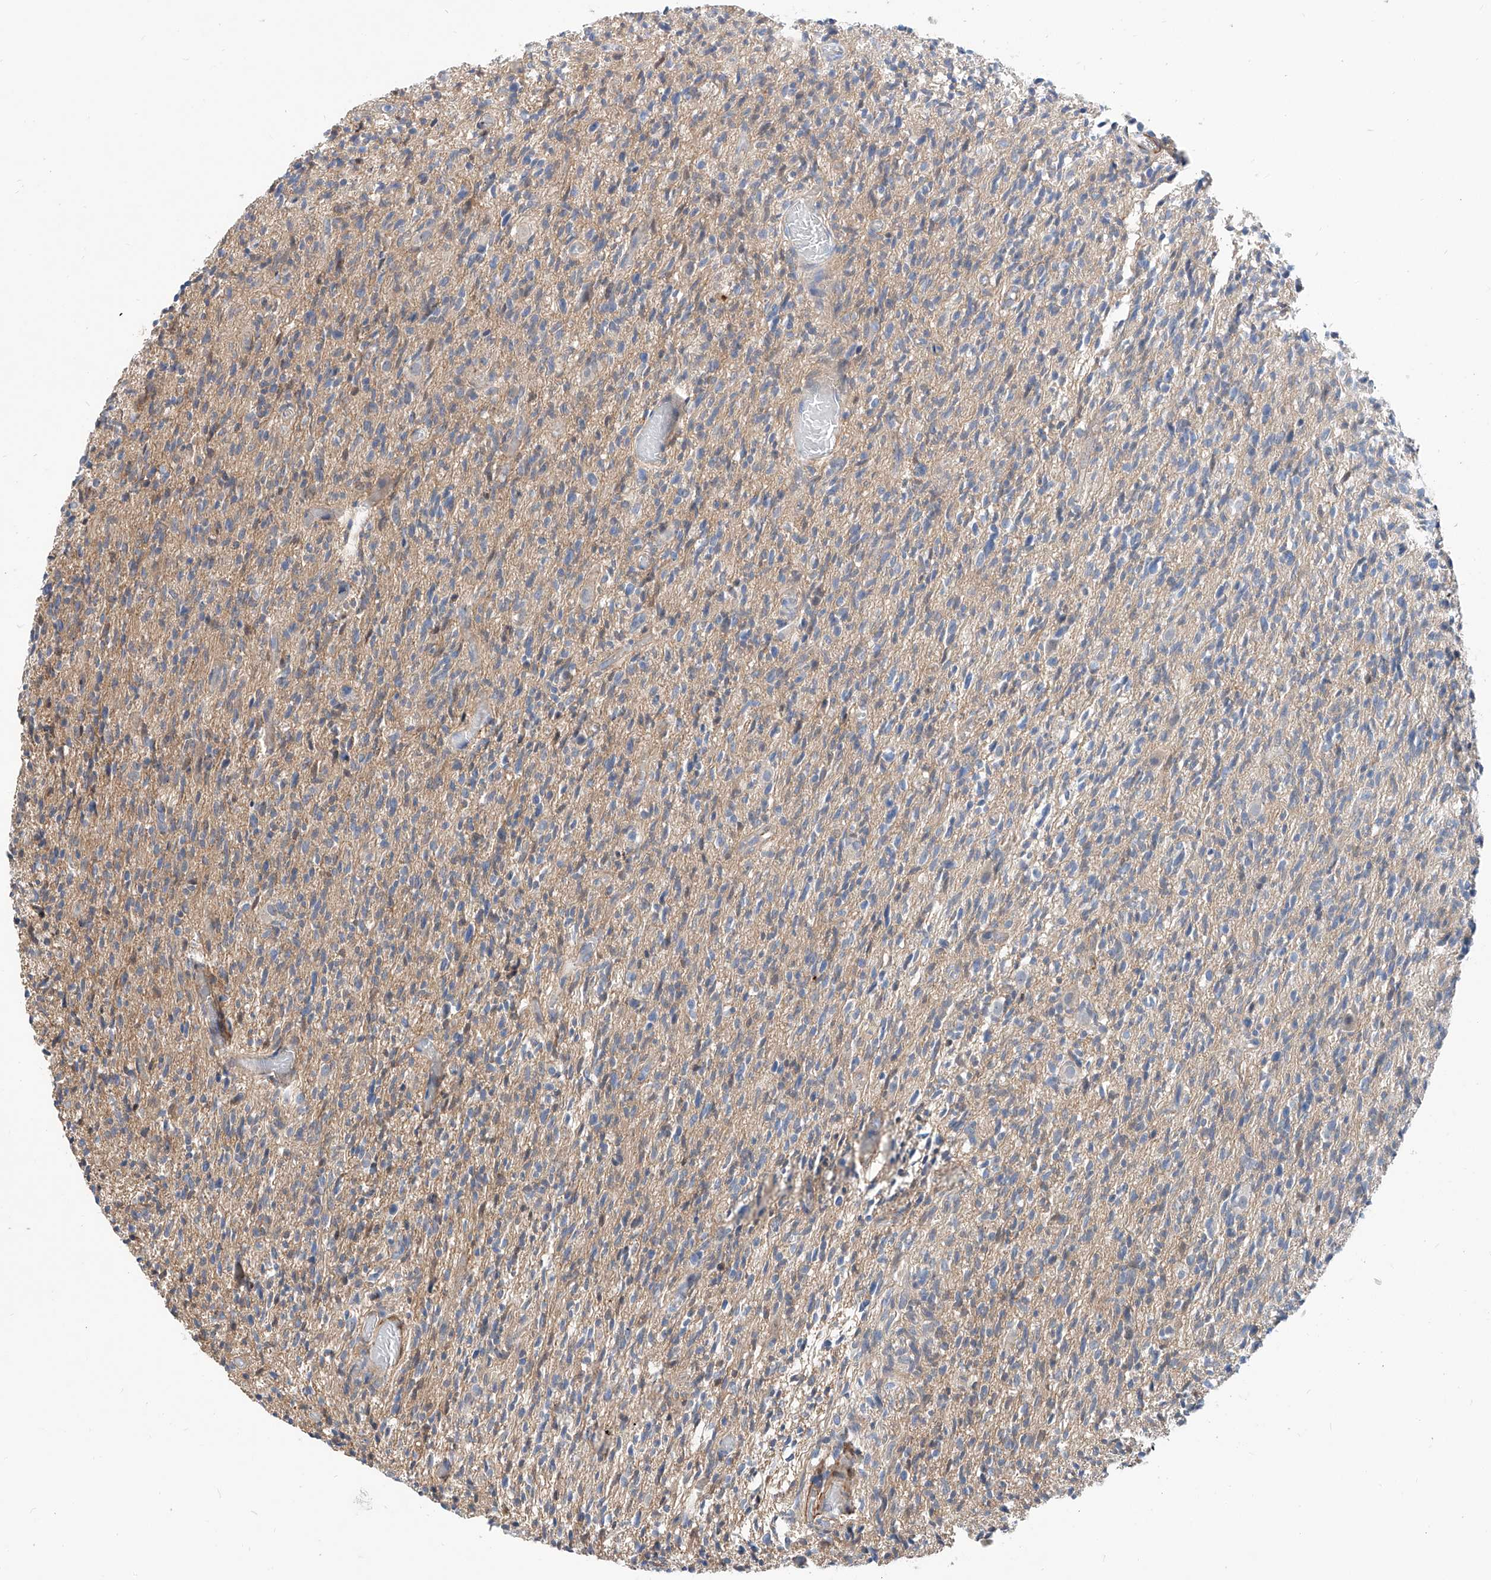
{"staining": {"intensity": "negative", "quantity": "none", "location": "none"}, "tissue": "glioma", "cell_type": "Tumor cells", "image_type": "cancer", "snomed": [{"axis": "morphology", "description": "Glioma, malignant, High grade"}, {"axis": "topography", "description": "Brain"}], "caption": "Immunohistochemistry (IHC) of human high-grade glioma (malignant) displays no expression in tumor cells.", "gene": "MAGEE2", "patient": {"sex": "female", "age": 57}}